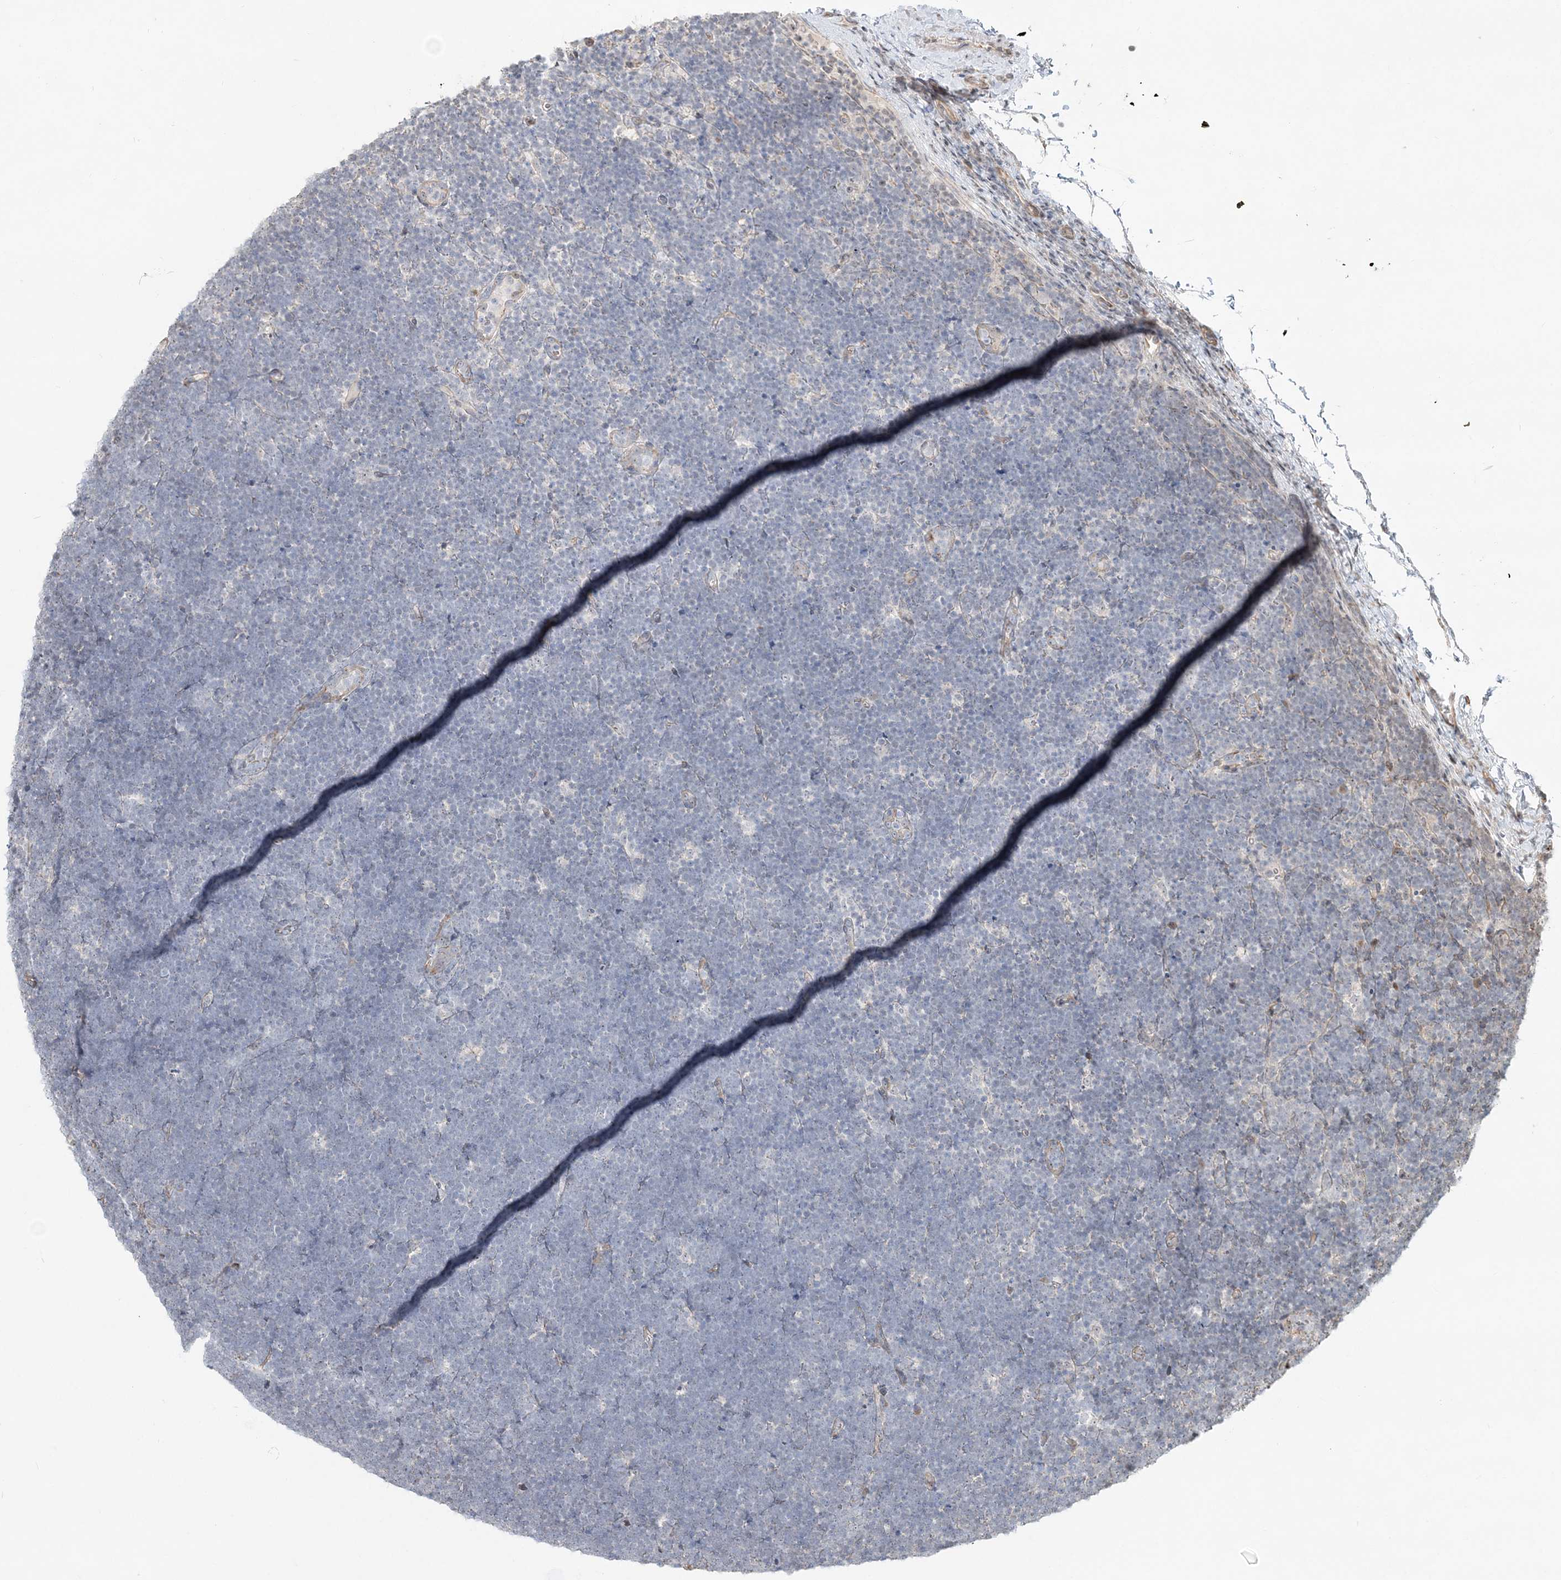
{"staining": {"intensity": "negative", "quantity": "none", "location": "none"}, "tissue": "lymphoma", "cell_type": "Tumor cells", "image_type": "cancer", "snomed": [{"axis": "morphology", "description": "Malignant lymphoma, non-Hodgkin's type, High grade"}, {"axis": "topography", "description": "Lymph node"}], "caption": "An image of lymphoma stained for a protein displays no brown staining in tumor cells.", "gene": "CXXC5", "patient": {"sex": "male", "age": 13}}